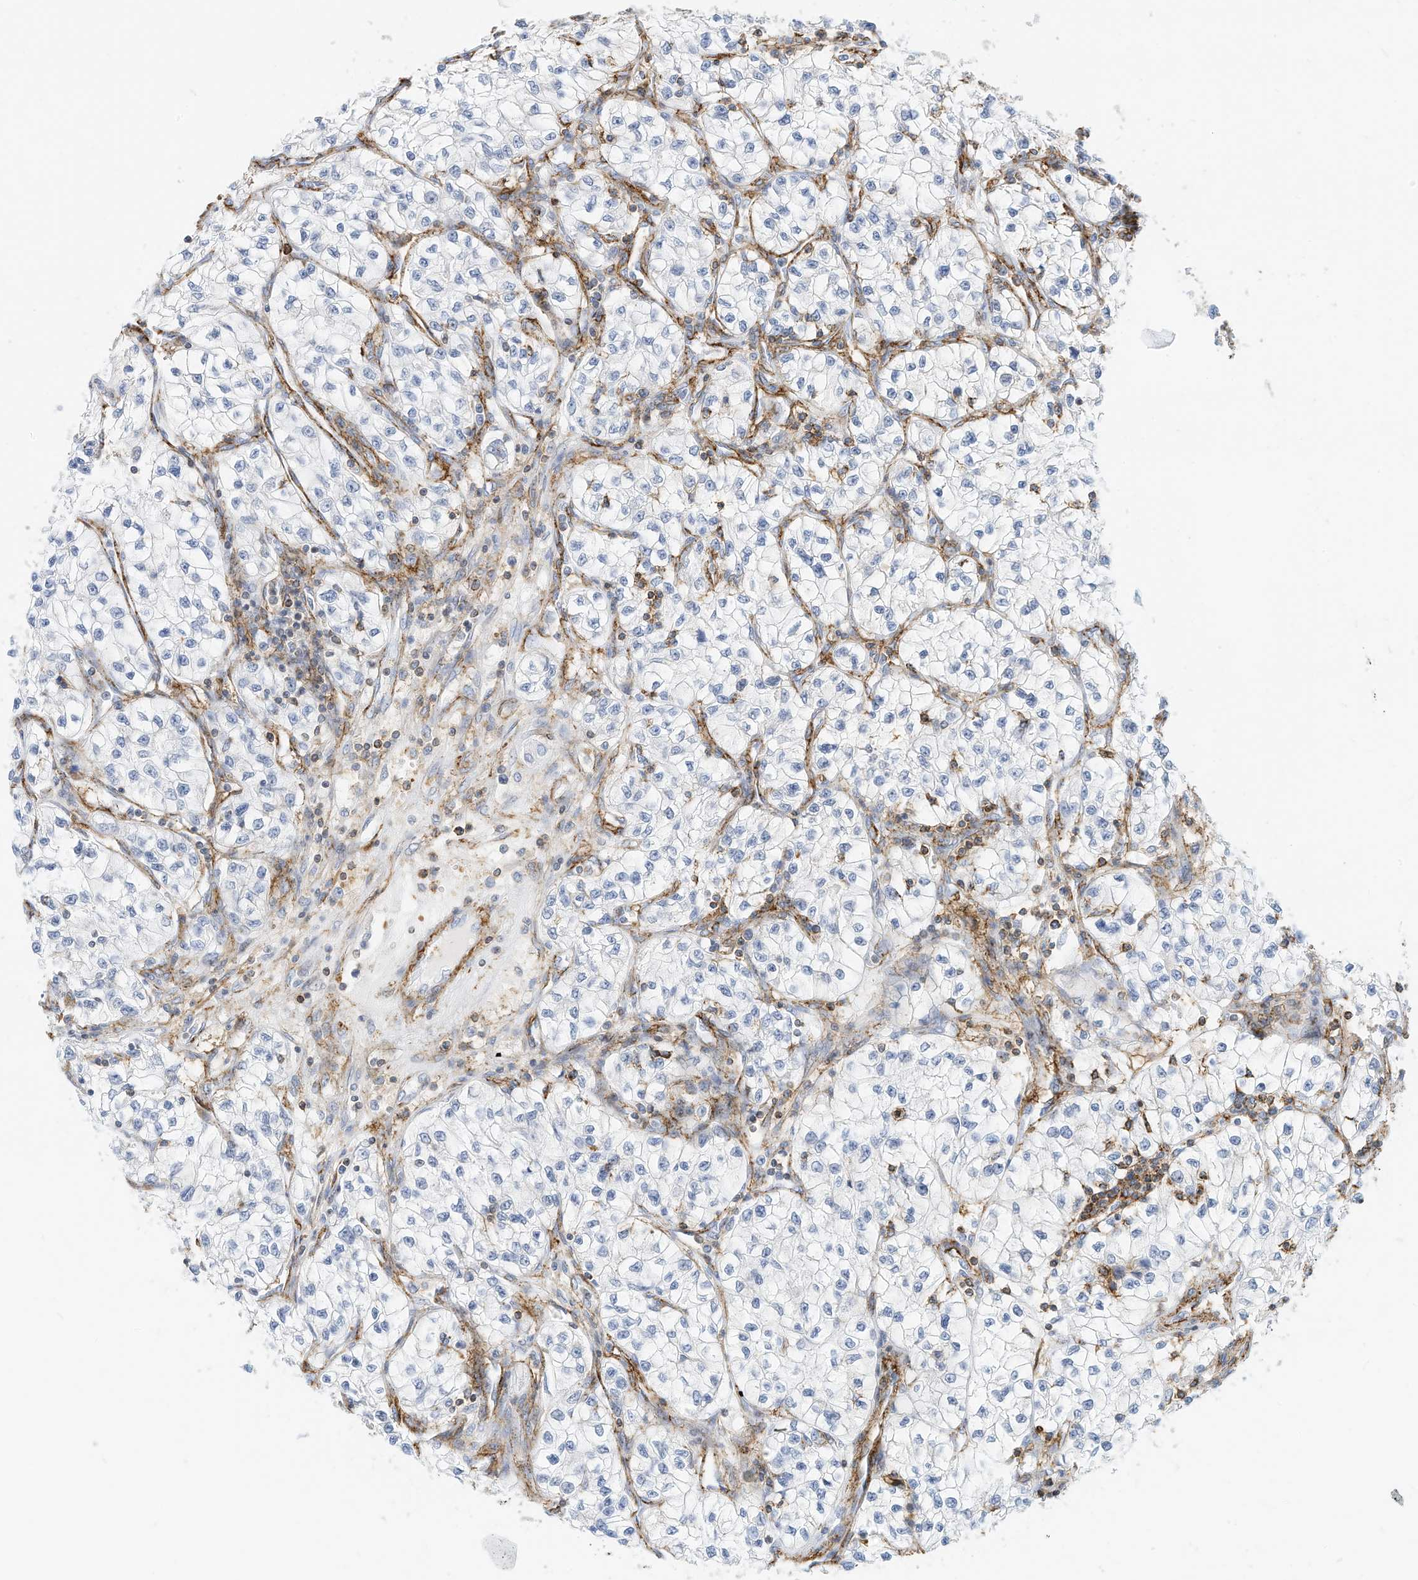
{"staining": {"intensity": "negative", "quantity": "none", "location": "none"}, "tissue": "renal cancer", "cell_type": "Tumor cells", "image_type": "cancer", "snomed": [{"axis": "morphology", "description": "Adenocarcinoma, NOS"}, {"axis": "topography", "description": "Kidney"}], "caption": "There is no significant staining in tumor cells of adenocarcinoma (renal). The staining is performed using DAB (3,3'-diaminobenzidine) brown chromogen with nuclei counter-stained in using hematoxylin.", "gene": "TXNDC9", "patient": {"sex": "female", "age": 57}}